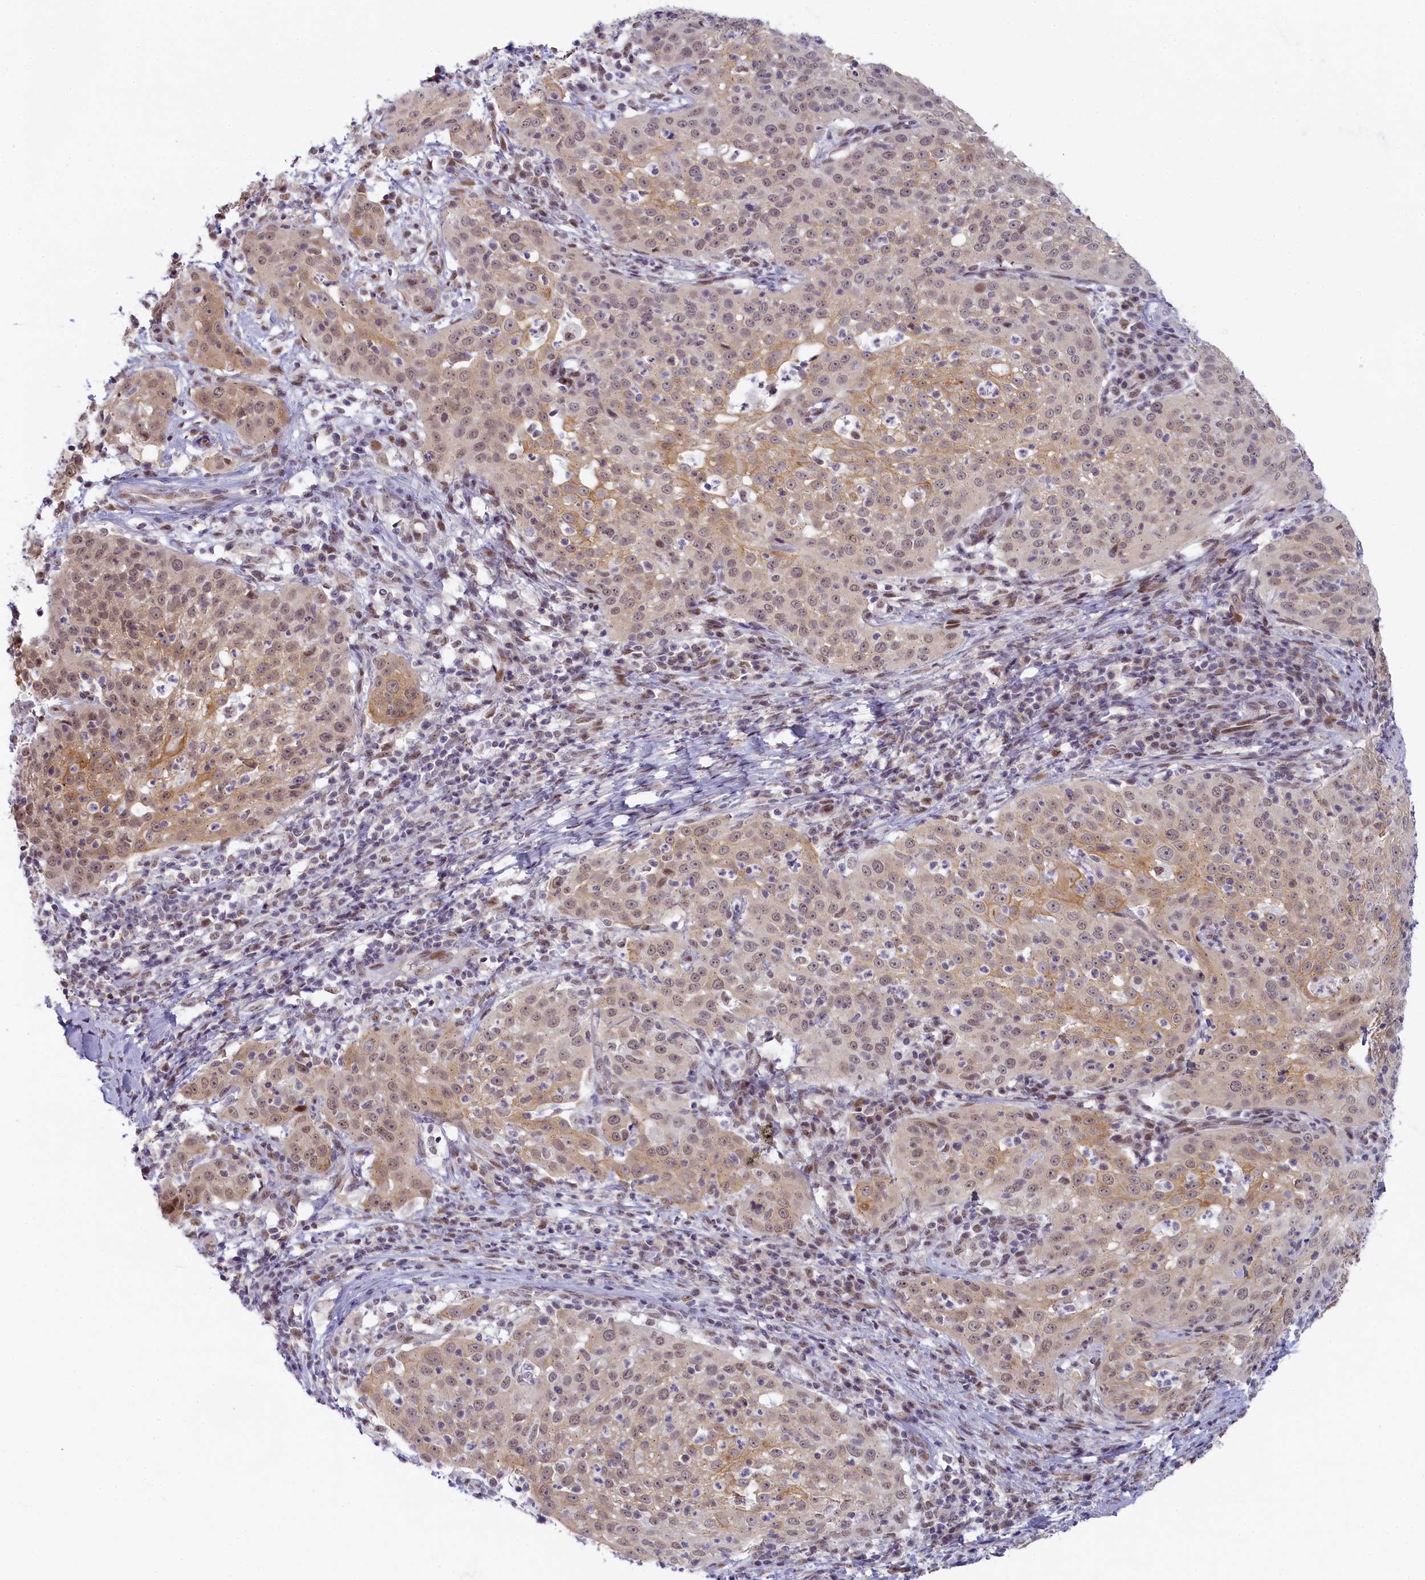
{"staining": {"intensity": "weak", "quantity": "25%-75%", "location": "cytoplasmic/membranous,nuclear"}, "tissue": "cervical cancer", "cell_type": "Tumor cells", "image_type": "cancer", "snomed": [{"axis": "morphology", "description": "Squamous cell carcinoma, NOS"}, {"axis": "topography", "description": "Cervix"}], "caption": "Brown immunohistochemical staining in human cervical cancer (squamous cell carcinoma) exhibits weak cytoplasmic/membranous and nuclear expression in approximately 25%-75% of tumor cells.", "gene": "SEC31B", "patient": {"sex": "female", "age": 57}}